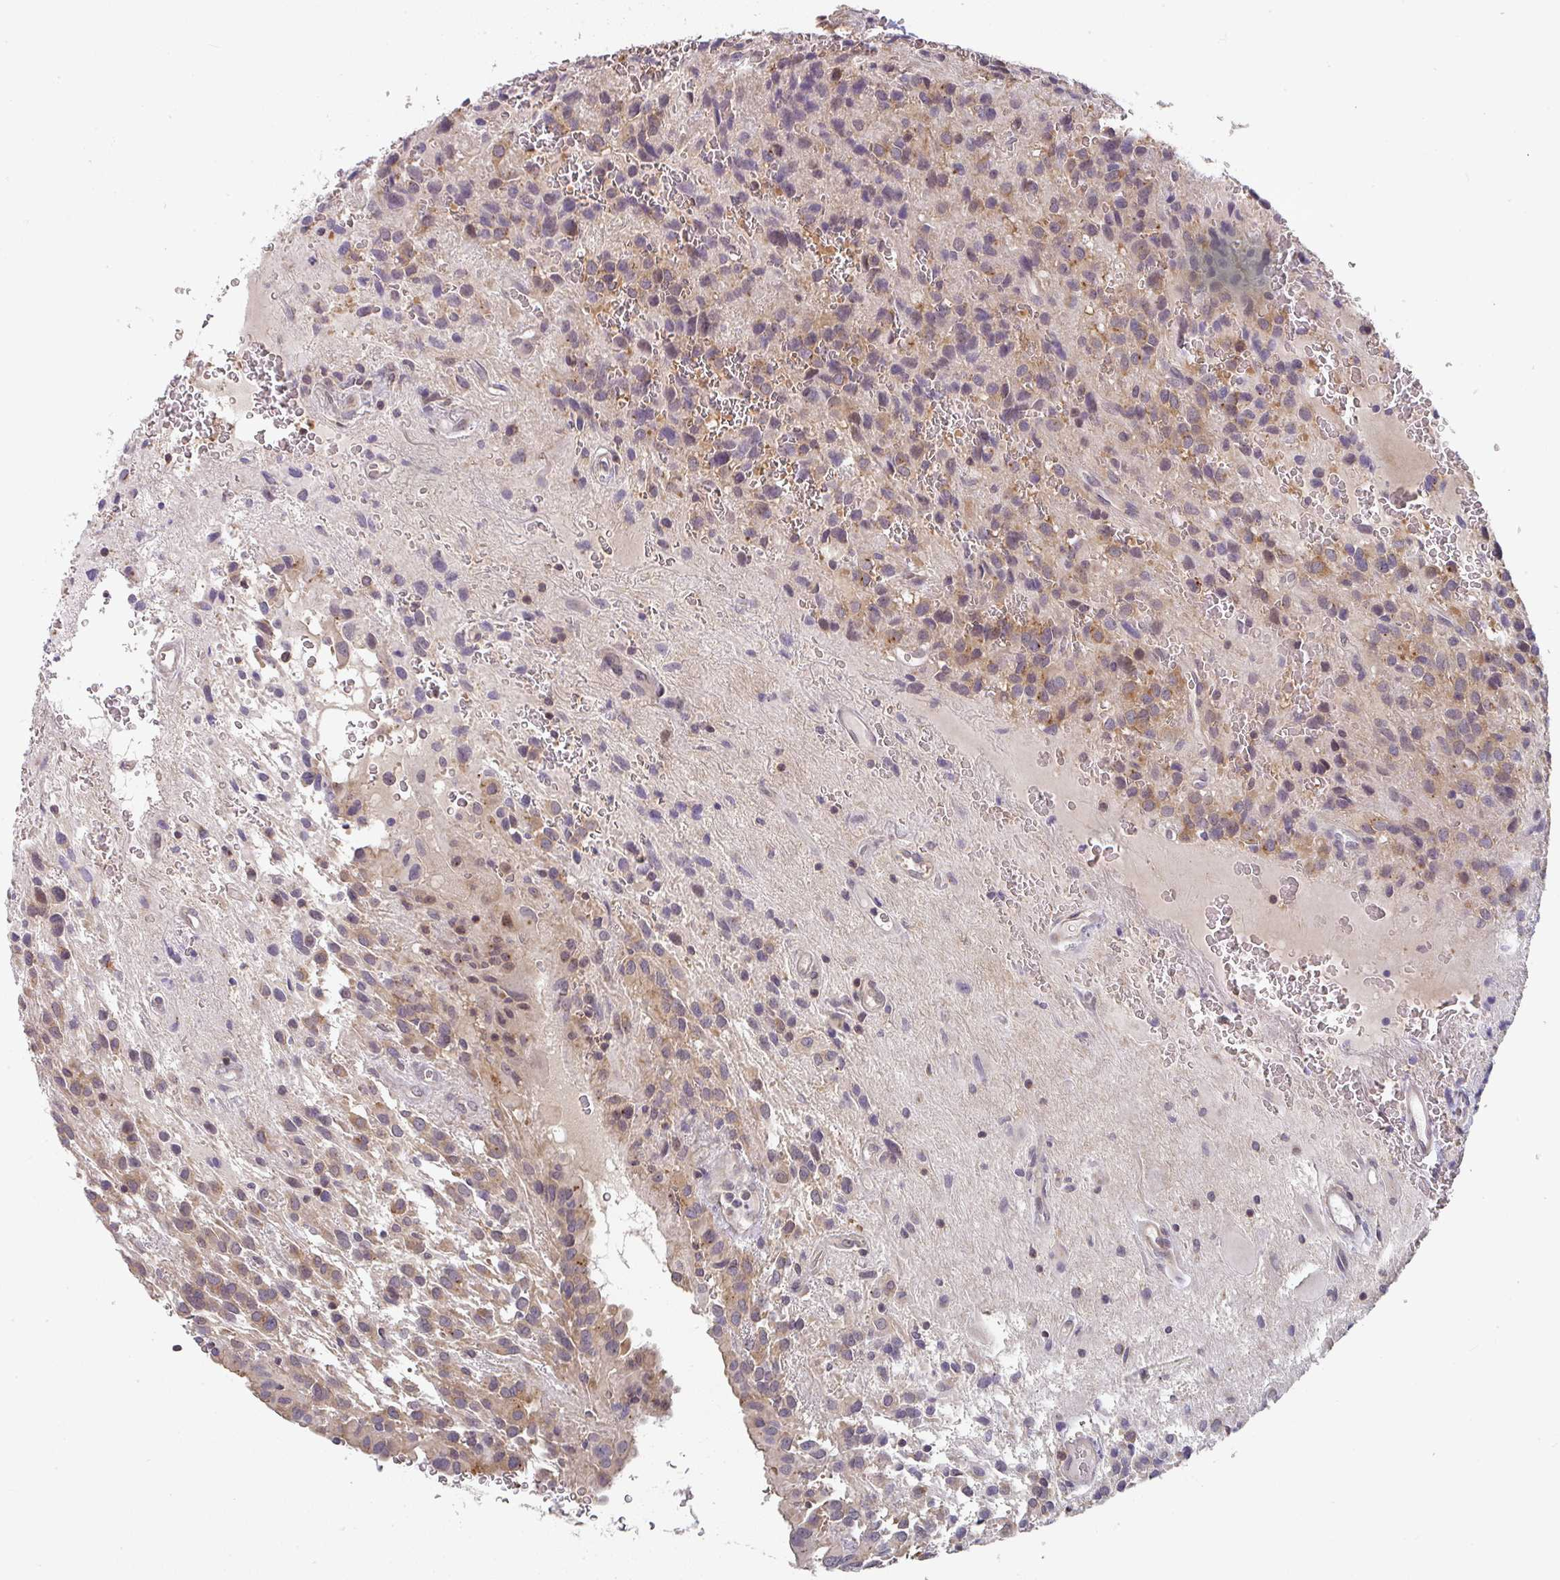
{"staining": {"intensity": "weak", "quantity": "25%-75%", "location": "cytoplasmic/membranous"}, "tissue": "glioma", "cell_type": "Tumor cells", "image_type": "cancer", "snomed": [{"axis": "morphology", "description": "Glioma, malignant, Low grade"}, {"axis": "topography", "description": "Brain"}], "caption": "Approximately 25%-75% of tumor cells in human malignant glioma (low-grade) demonstrate weak cytoplasmic/membranous protein positivity as visualized by brown immunohistochemical staining.", "gene": "RANGRF", "patient": {"sex": "male", "age": 56}}